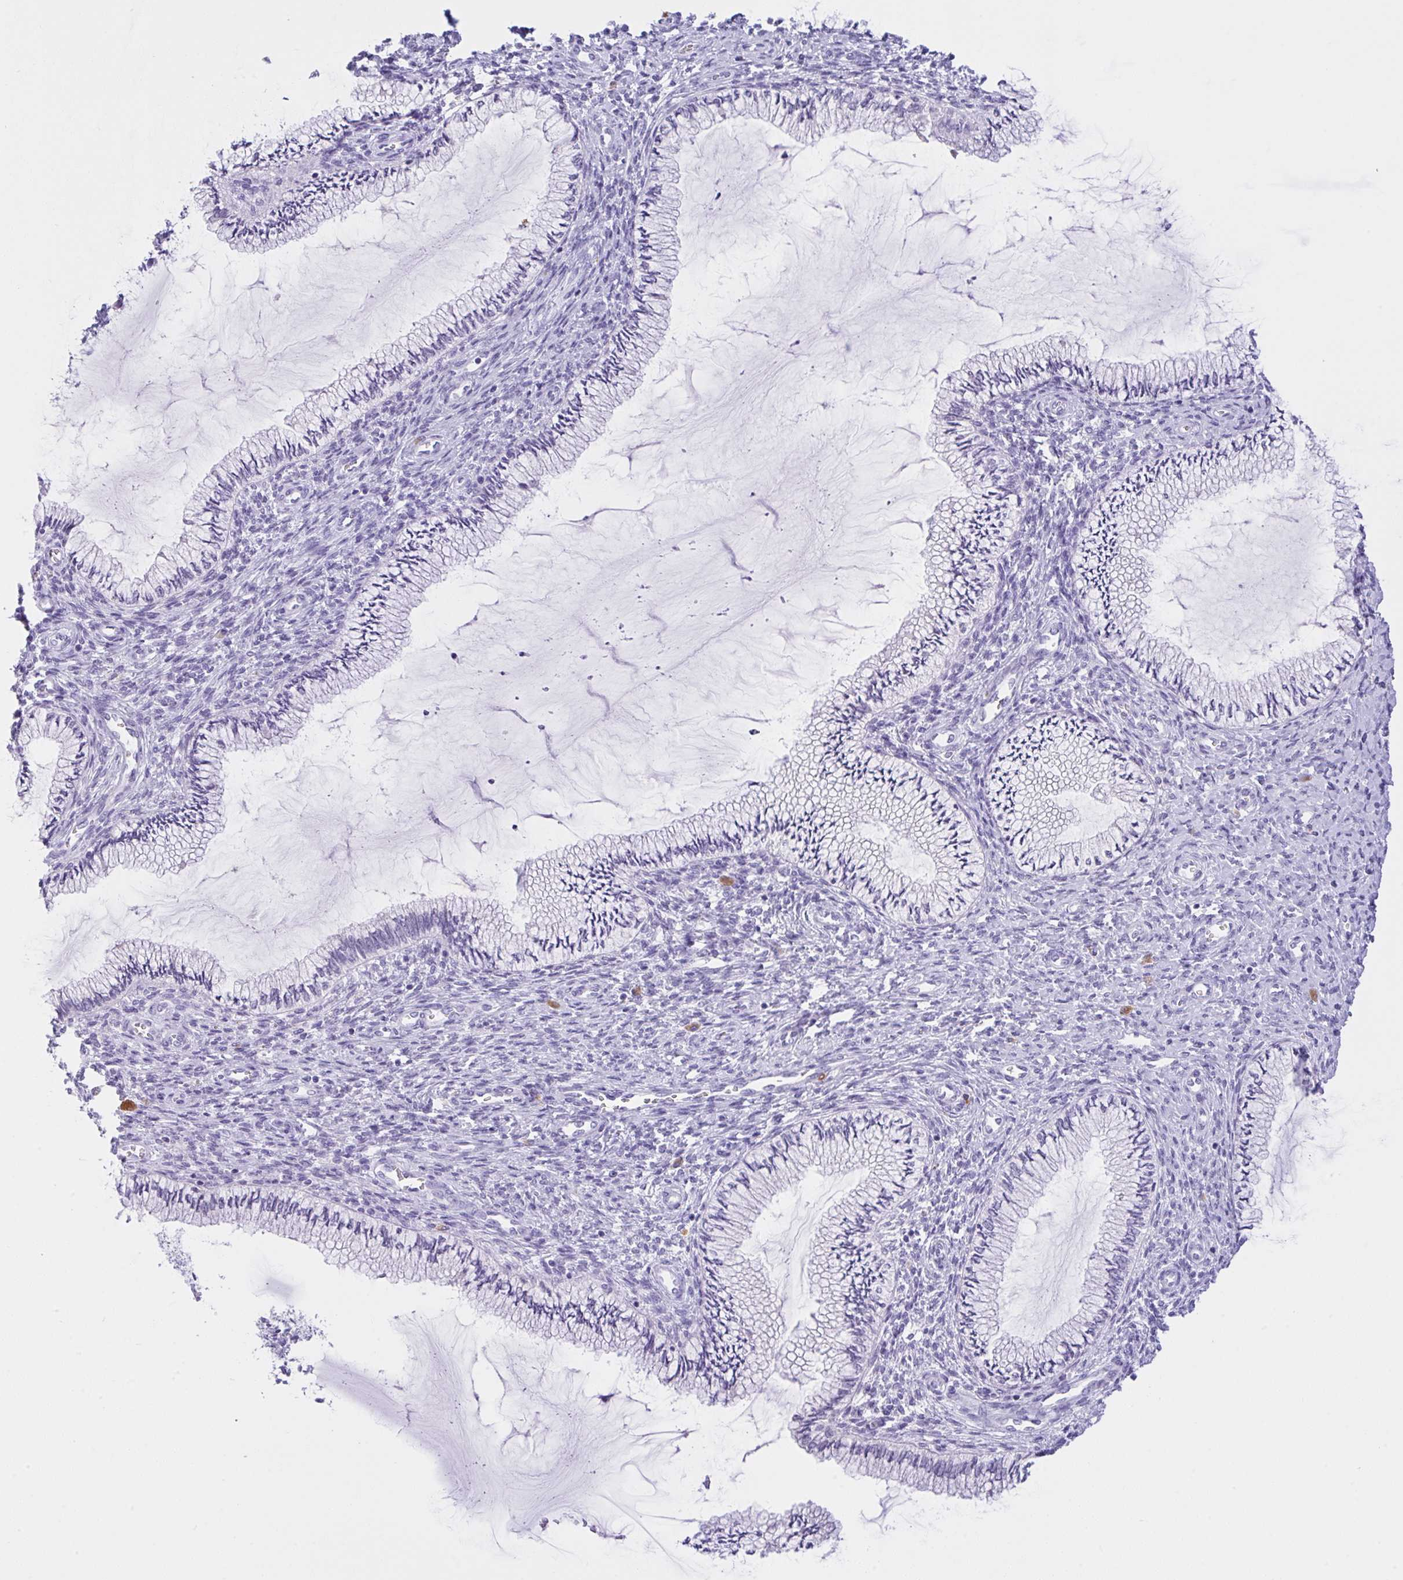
{"staining": {"intensity": "negative", "quantity": "none", "location": "none"}, "tissue": "cervix", "cell_type": "Glandular cells", "image_type": "normal", "snomed": [{"axis": "morphology", "description": "Normal tissue, NOS"}, {"axis": "topography", "description": "Cervix"}], "caption": "Immunohistochemistry of unremarkable cervix shows no expression in glandular cells.", "gene": "NCF1", "patient": {"sex": "female", "age": 24}}